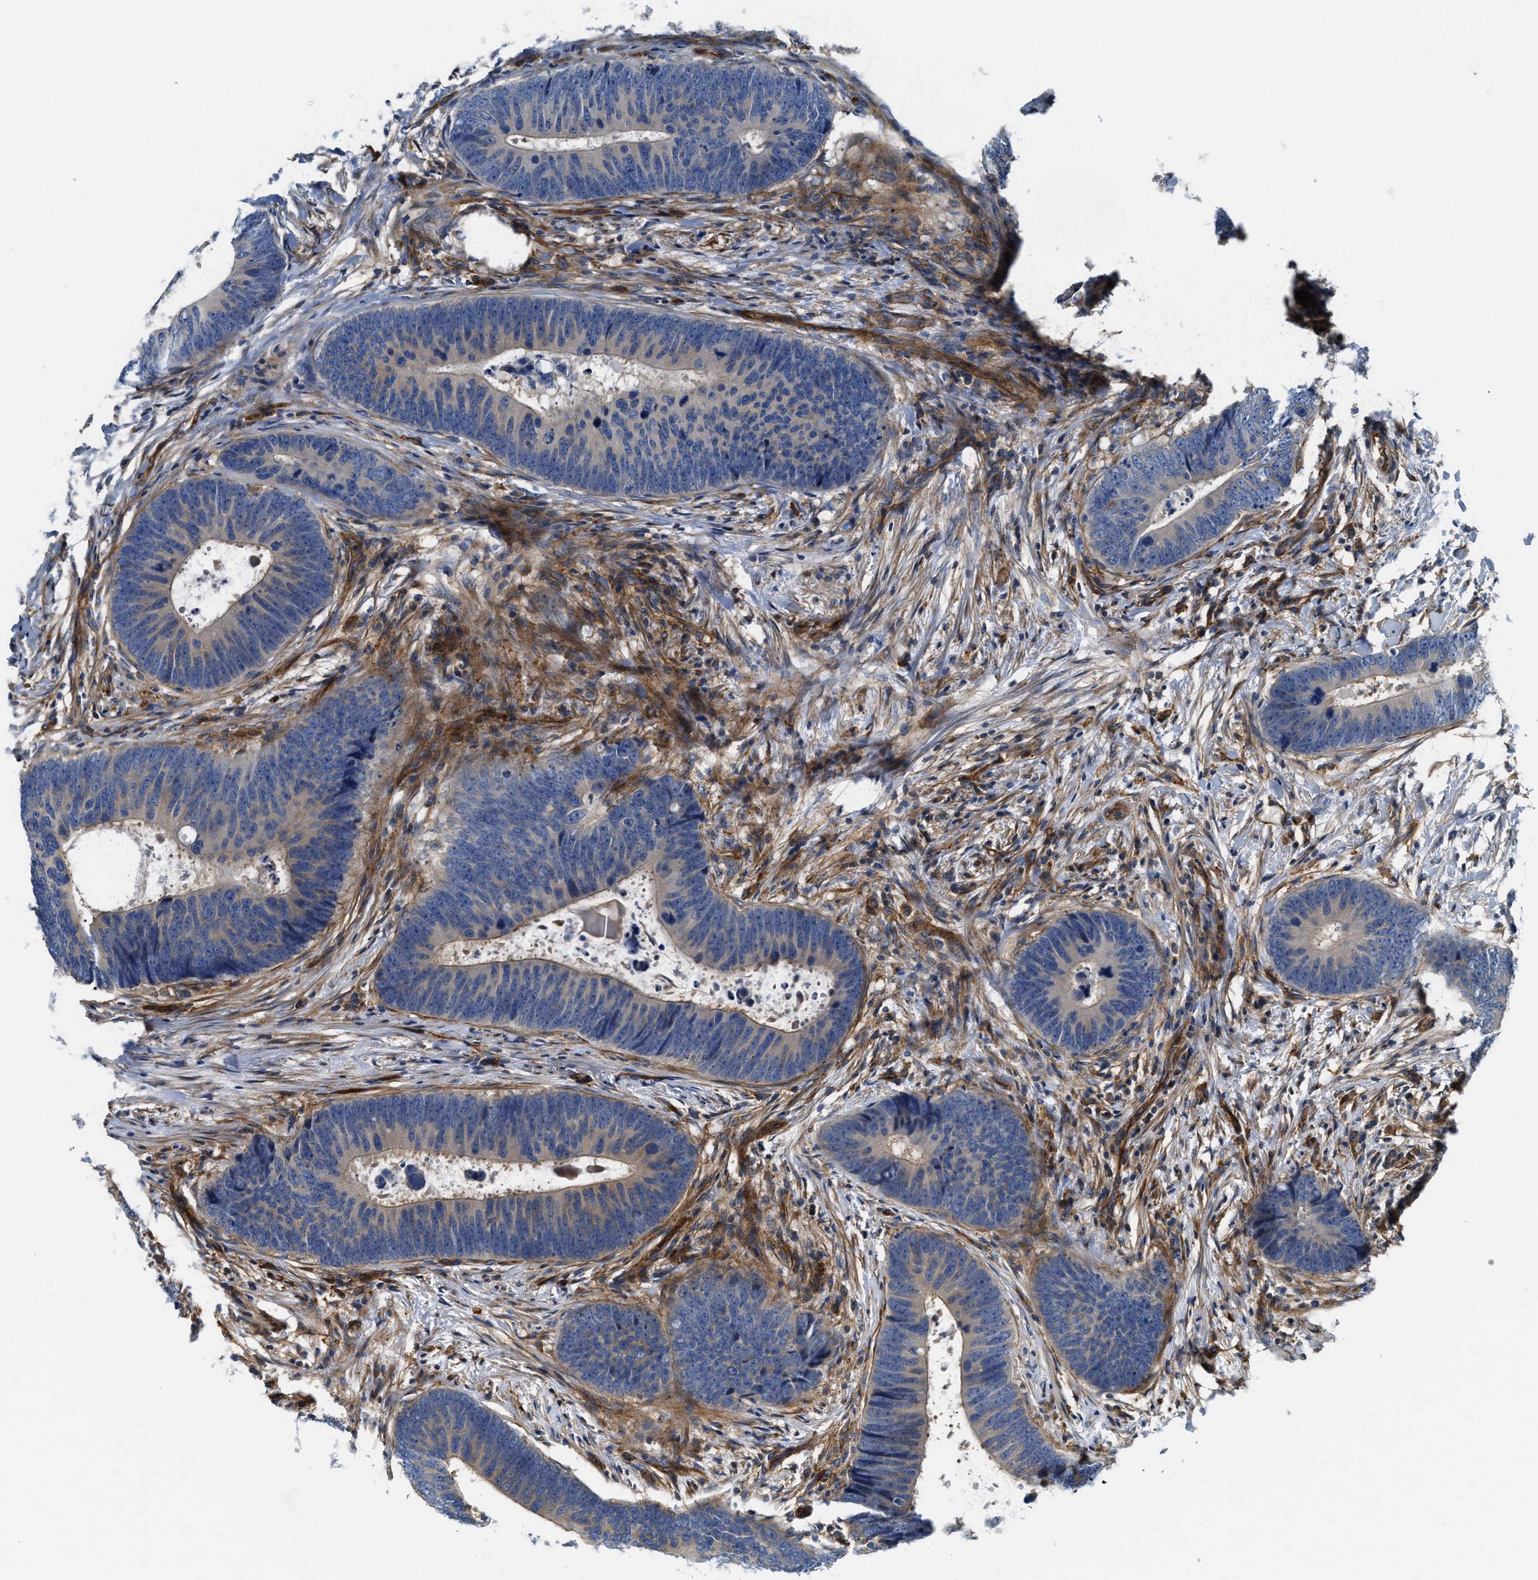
{"staining": {"intensity": "weak", "quantity": "<25%", "location": "cytoplasmic/membranous"}, "tissue": "colorectal cancer", "cell_type": "Tumor cells", "image_type": "cancer", "snomed": [{"axis": "morphology", "description": "Adenocarcinoma, NOS"}, {"axis": "topography", "description": "Colon"}], "caption": "Tumor cells are negative for protein expression in human colorectal adenocarcinoma.", "gene": "NSUN7", "patient": {"sex": "male", "age": 56}}